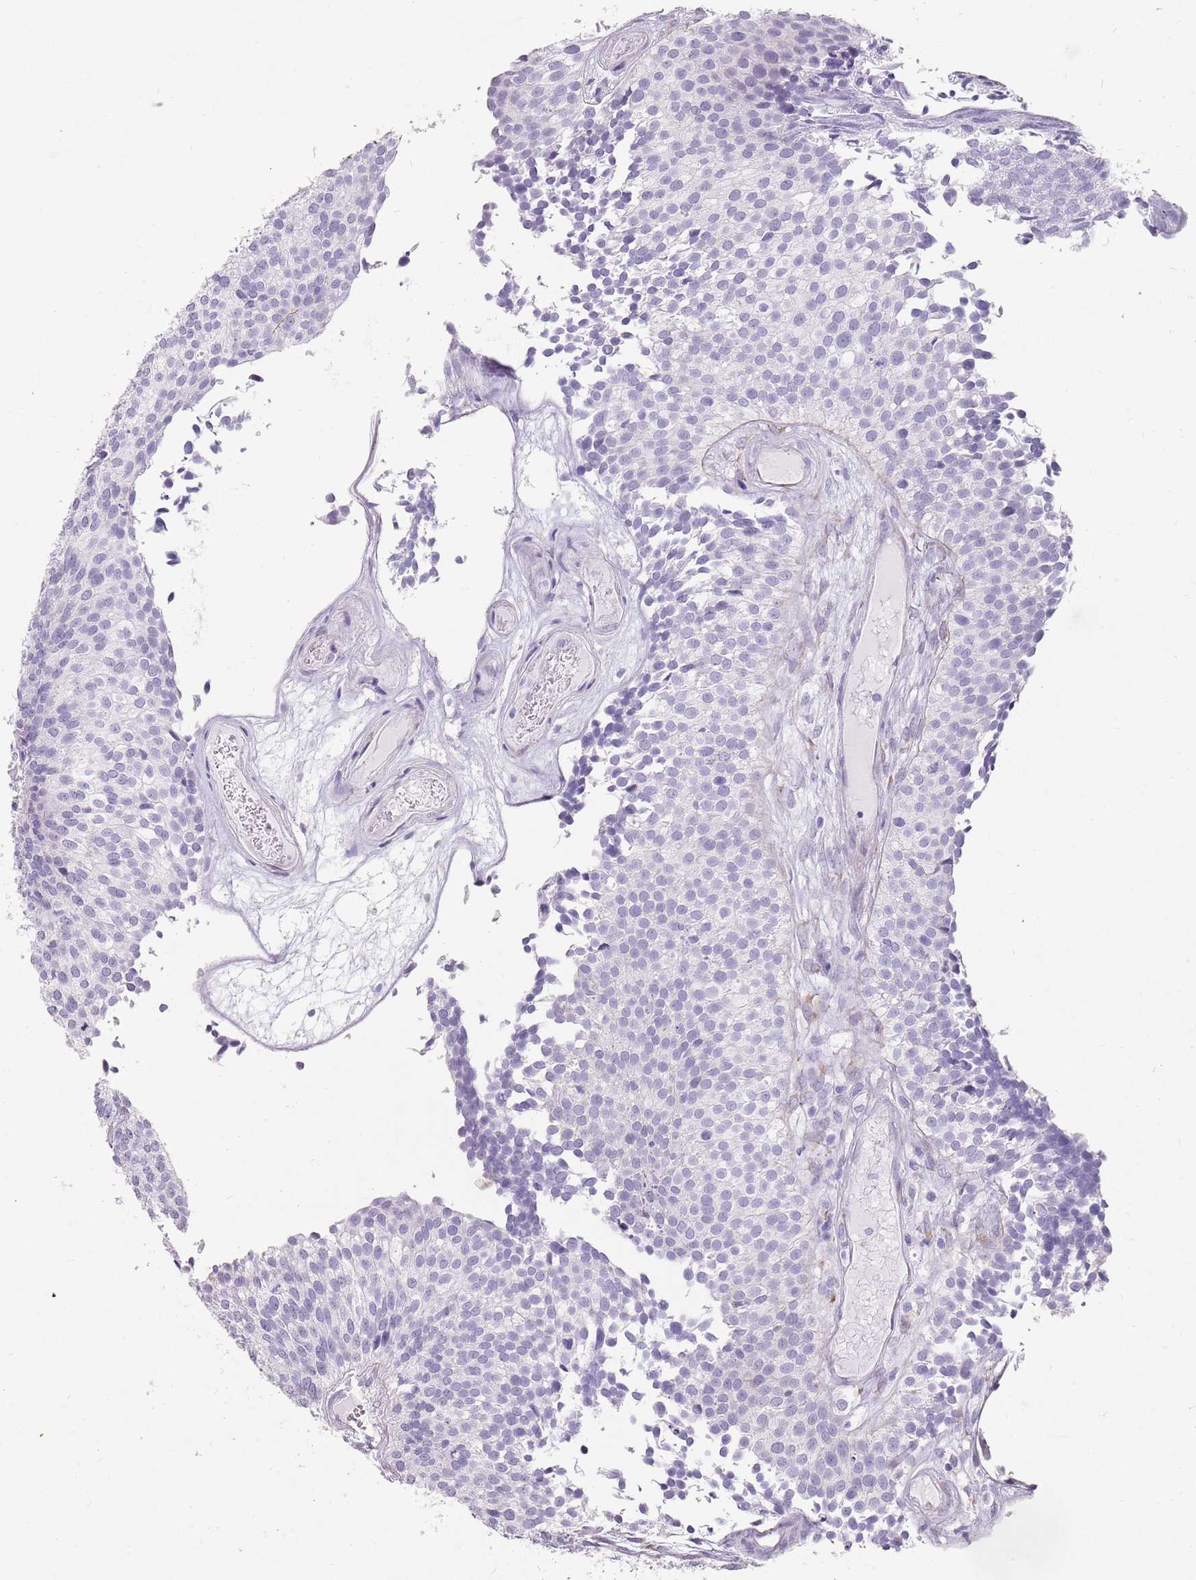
{"staining": {"intensity": "negative", "quantity": "none", "location": "none"}, "tissue": "urothelial cancer", "cell_type": "Tumor cells", "image_type": "cancer", "snomed": [{"axis": "morphology", "description": "Urothelial carcinoma, Low grade"}, {"axis": "topography", "description": "Urinary bladder"}], "caption": "A histopathology image of human low-grade urothelial carcinoma is negative for staining in tumor cells.", "gene": "DDX4", "patient": {"sex": "male", "age": 84}}